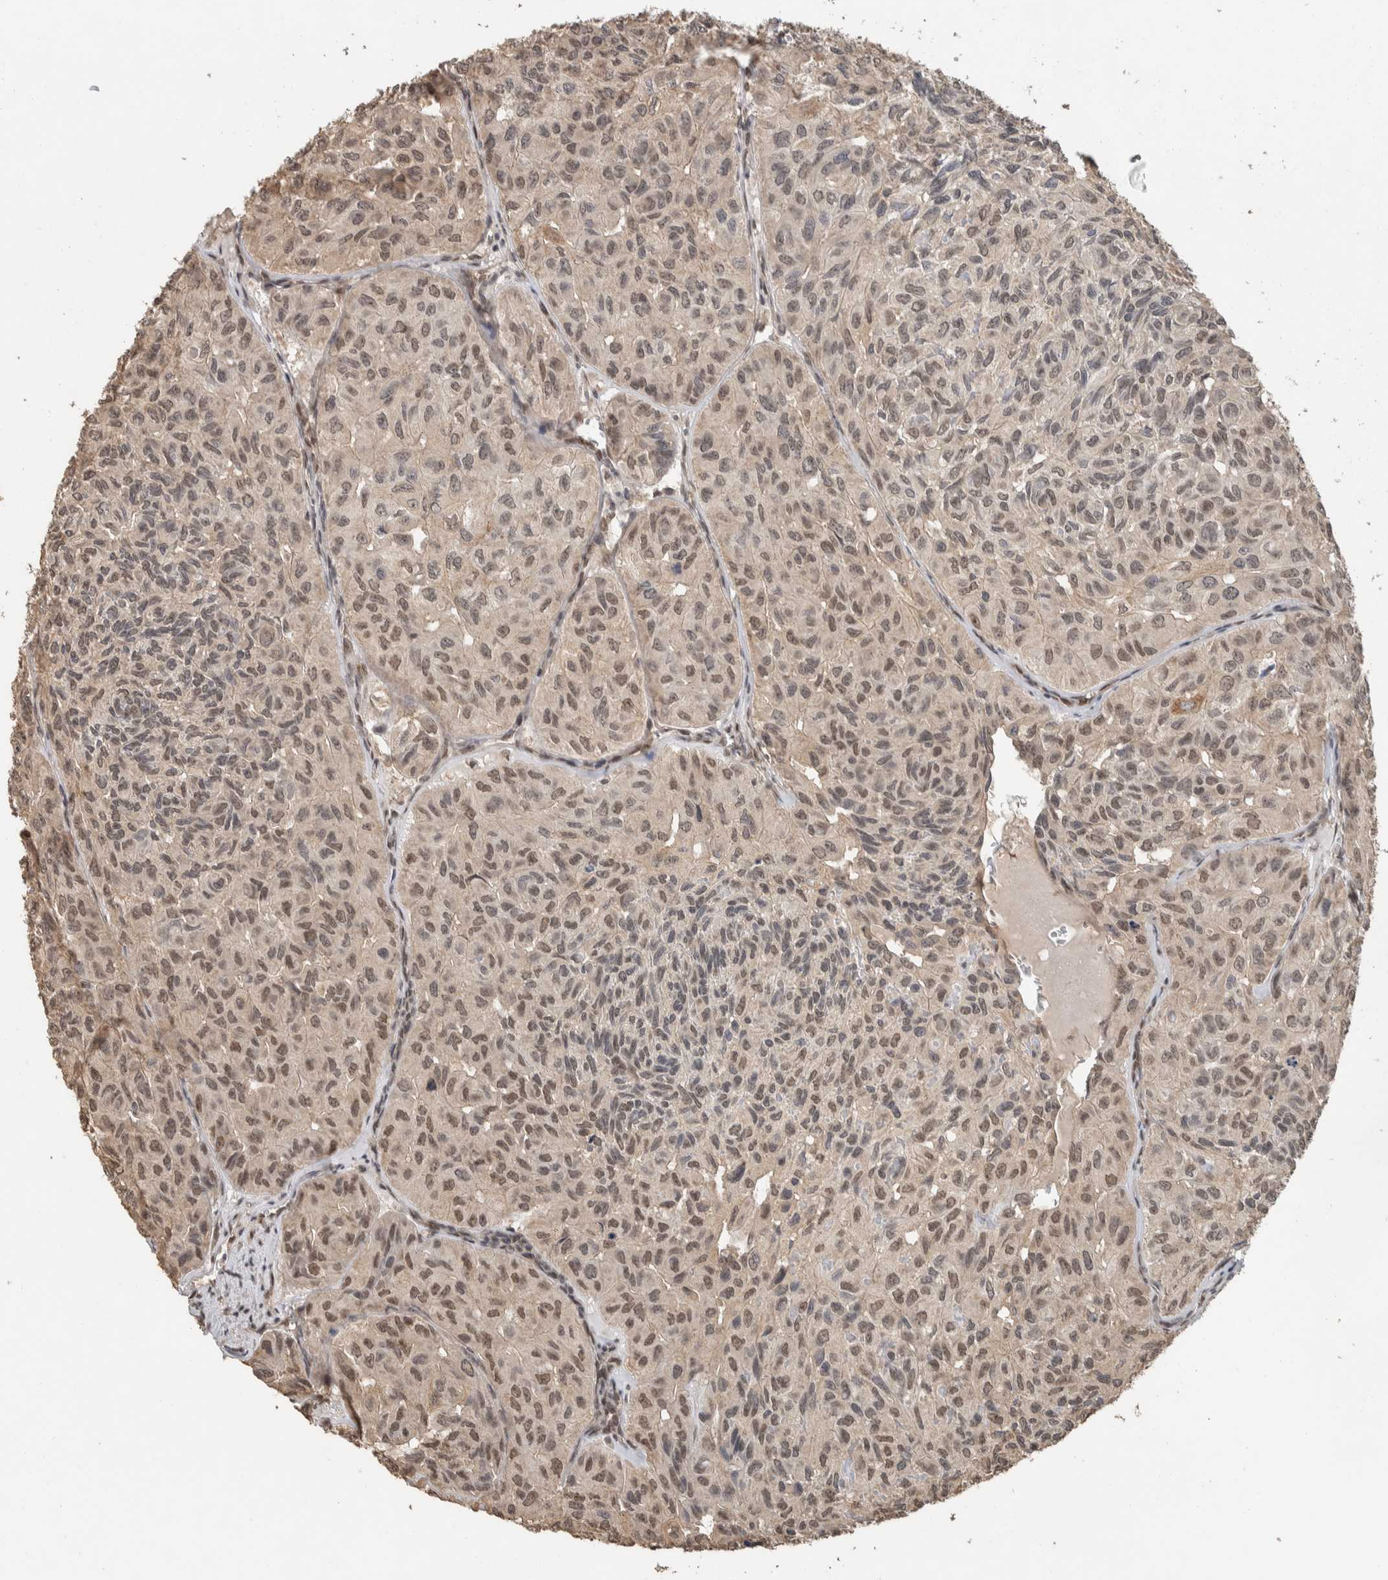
{"staining": {"intensity": "weak", "quantity": ">75%", "location": "nuclear"}, "tissue": "head and neck cancer", "cell_type": "Tumor cells", "image_type": "cancer", "snomed": [{"axis": "morphology", "description": "Adenocarcinoma, NOS"}, {"axis": "topography", "description": "Salivary gland, NOS"}, {"axis": "topography", "description": "Head-Neck"}], "caption": "A brown stain labels weak nuclear expression of a protein in head and neck cancer tumor cells. The protein is shown in brown color, while the nuclei are stained blue.", "gene": "CYSRT1", "patient": {"sex": "female", "age": 76}}